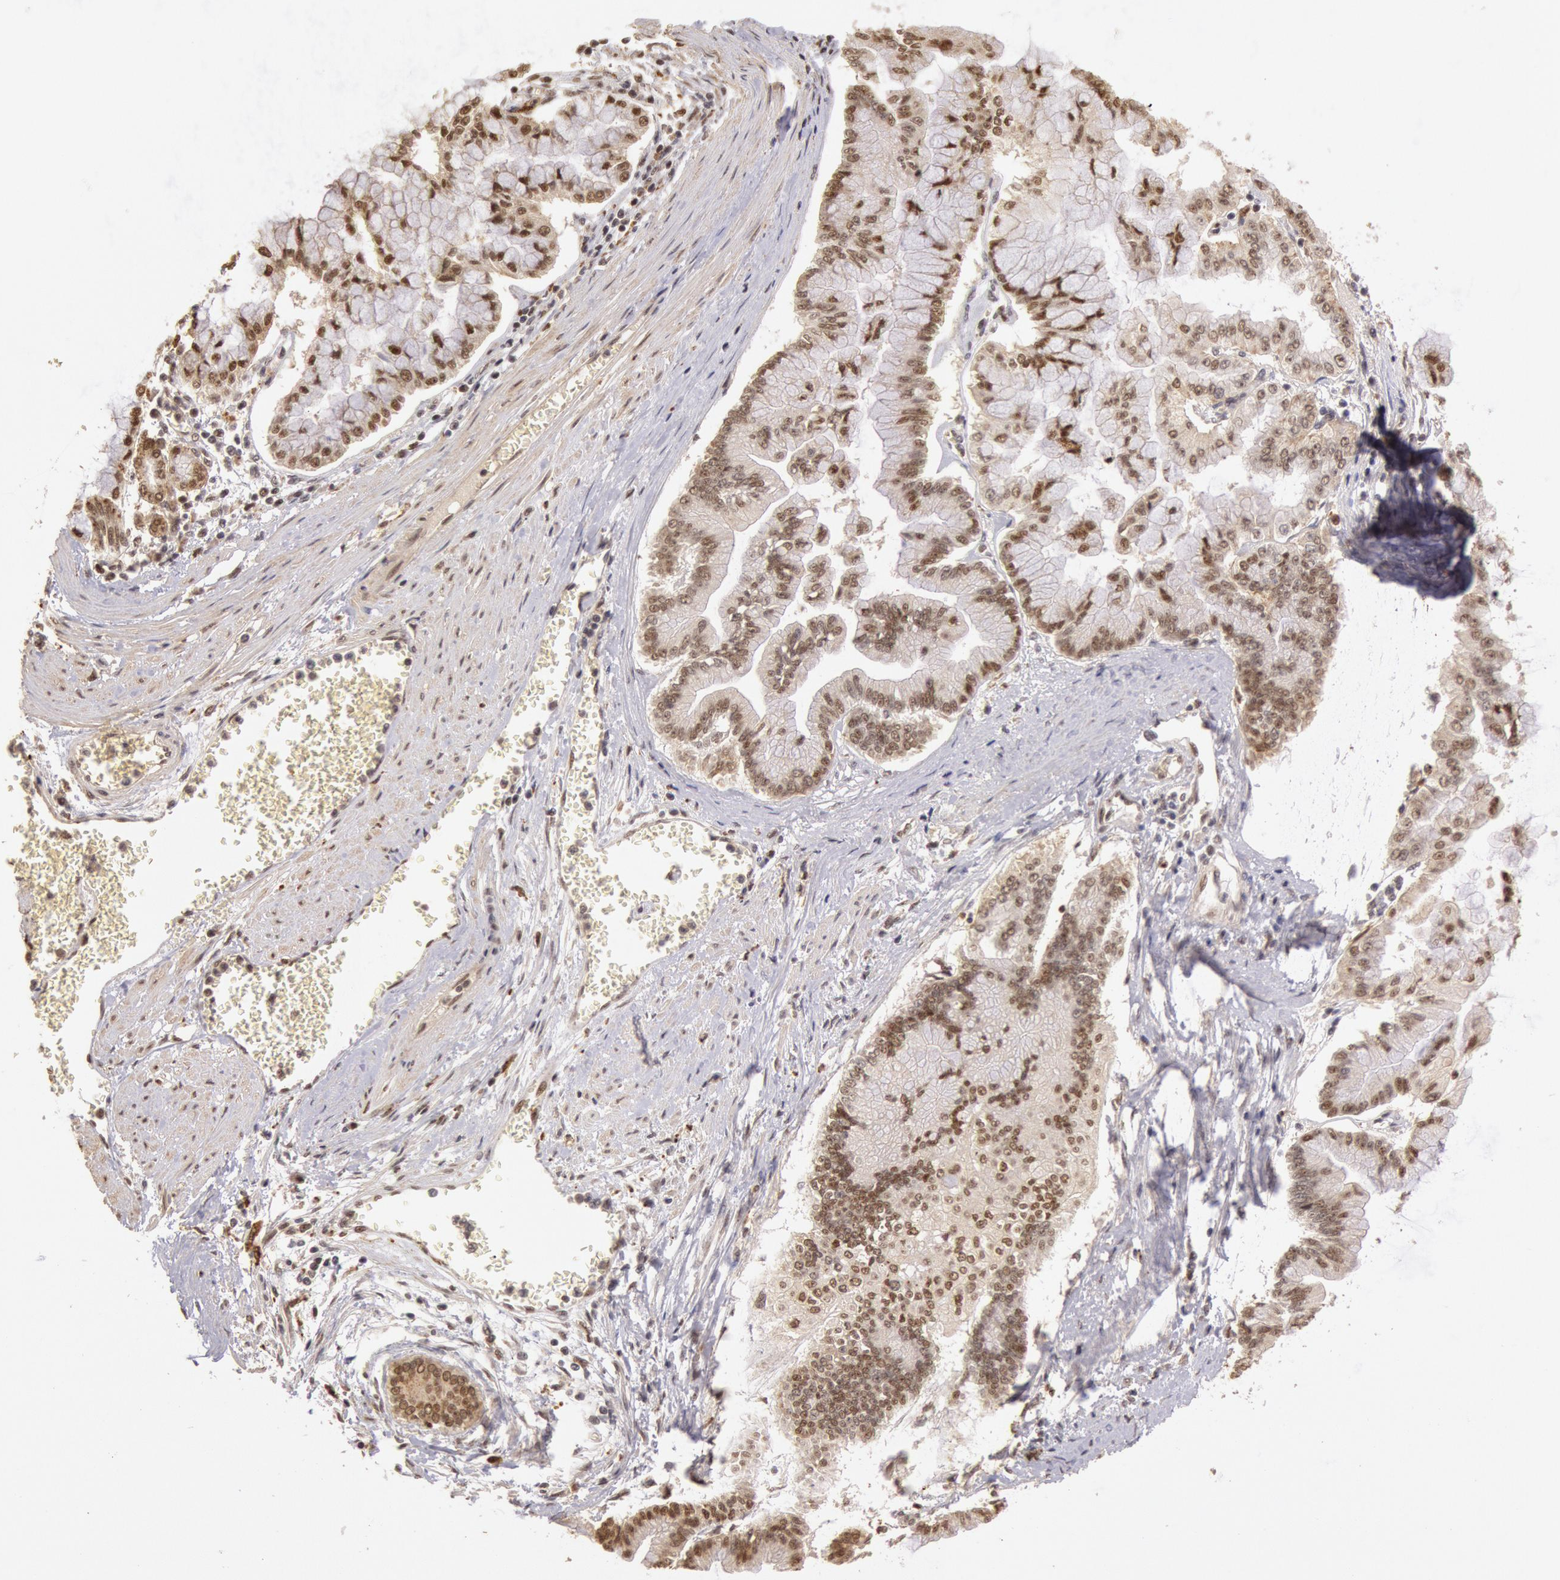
{"staining": {"intensity": "moderate", "quantity": ">75%", "location": "nuclear"}, "tissue": "liver cancer", "cell_type": "Tumor cells", "image_type": "cancer", "snomed": [{"axis": "morphology", "description": "Cholangiocarcinoma"}, {"axis": "topography", "description": "Liver"}], "caption": "Cholangiocarcinoma (liver) stained with a protein marker displays moderate staining in tumor cells.", "gene": "LIG4", "patient": {"sex": "female", "age": 79}}